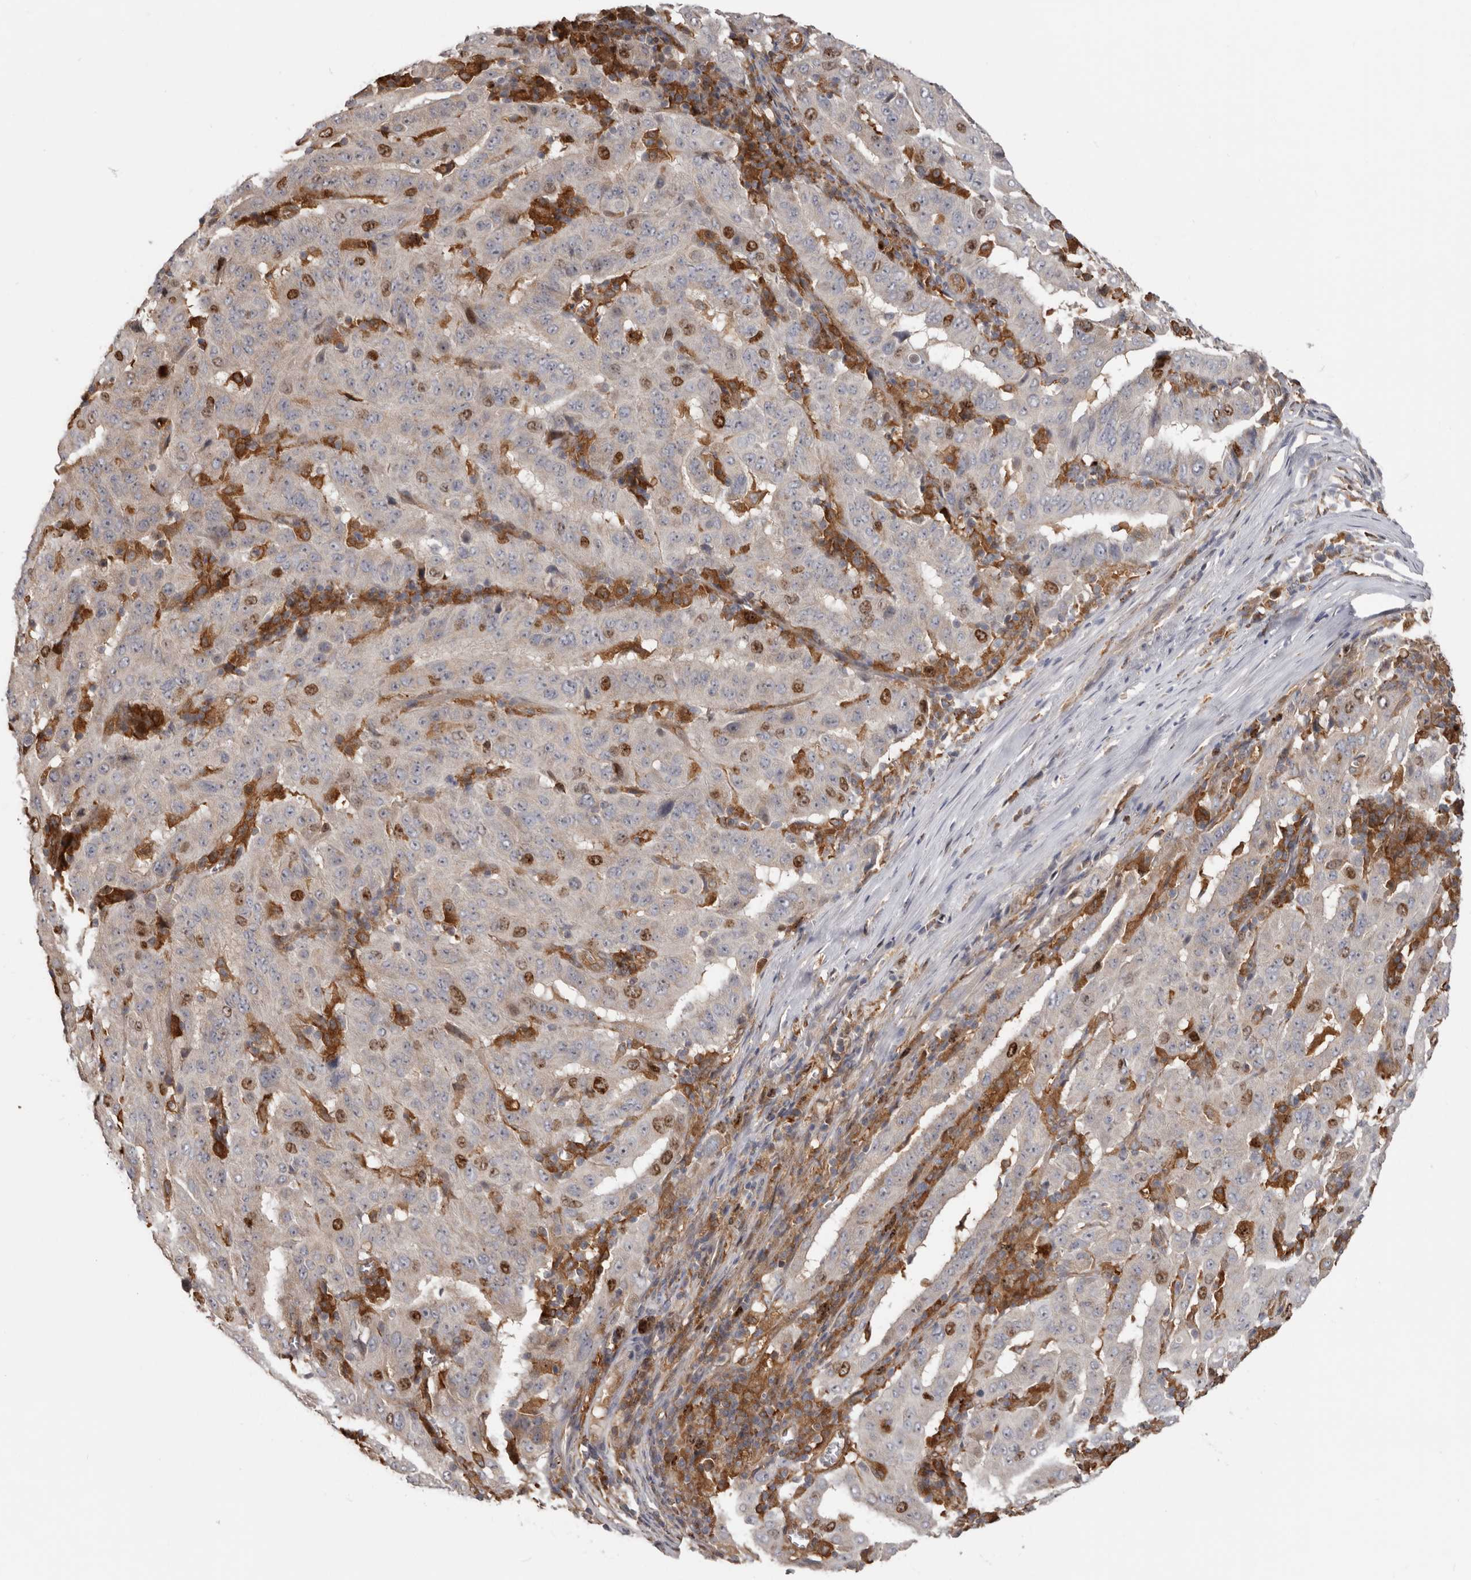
{"staining": {"intensity": "moderate", "quantity": "25%-75%", "location": "nuclear"}, "tissue": "pancreatic cancer", "cell_type": "Tumor cells", "image_type": "cancer", "snomed": [{"axis": "morphology", "description": "Adenocarcinoma, NOS"}, {"axis": "topography", "description": "Pancreas"}], "caption": "There is medium levels of moderate nuclear positivity in tumor cells of adenocarcinoma (pancreatic), as demonstrated by immunohistochemical staining (brown color).", "gene": "CDCA8", "patient": {"sex": "male", "age": 63}}